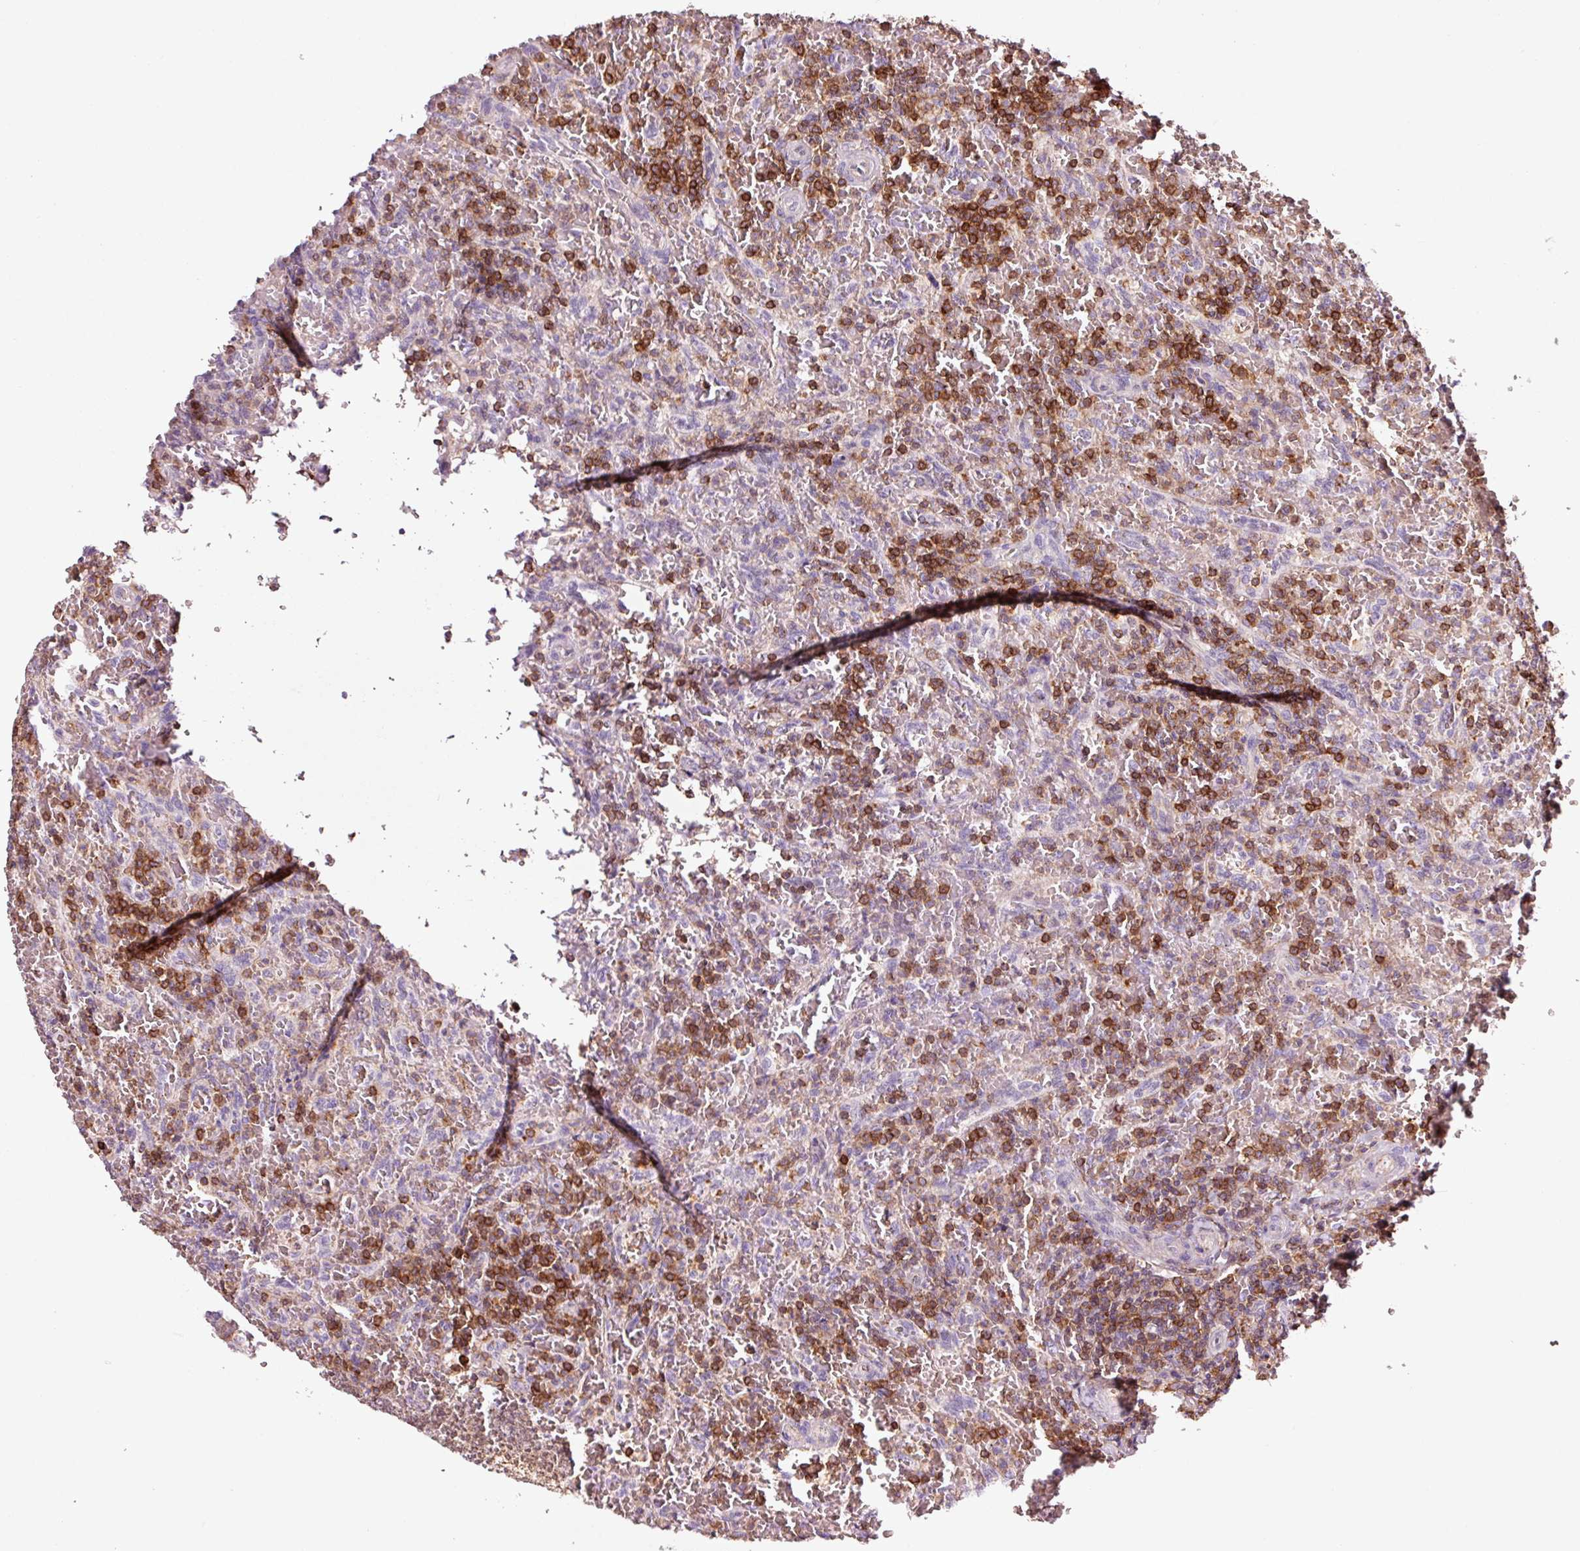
{"staining": {"intensity": "strong", "quantity": "25%-75%", "location": "cytoplasmic/membranous"}, "tissue": "lymphoma", "cell_type": "Tumor cells", "image_type": "cancer", "snomed": [{"axis": "morphology", "description": "Malignant lymphoma, non-Hodgkin's type, Low grade"}, {"axis": "topography", "description": "Spleen"}], "caption": "Tumor cells demonstrate high levels of strong cytoplasmic/membranous staining in approximately 25%-75% of cells in human lymphoma.", "gene": "ADD3", "patient": {"sex": "female", "age": 64}}